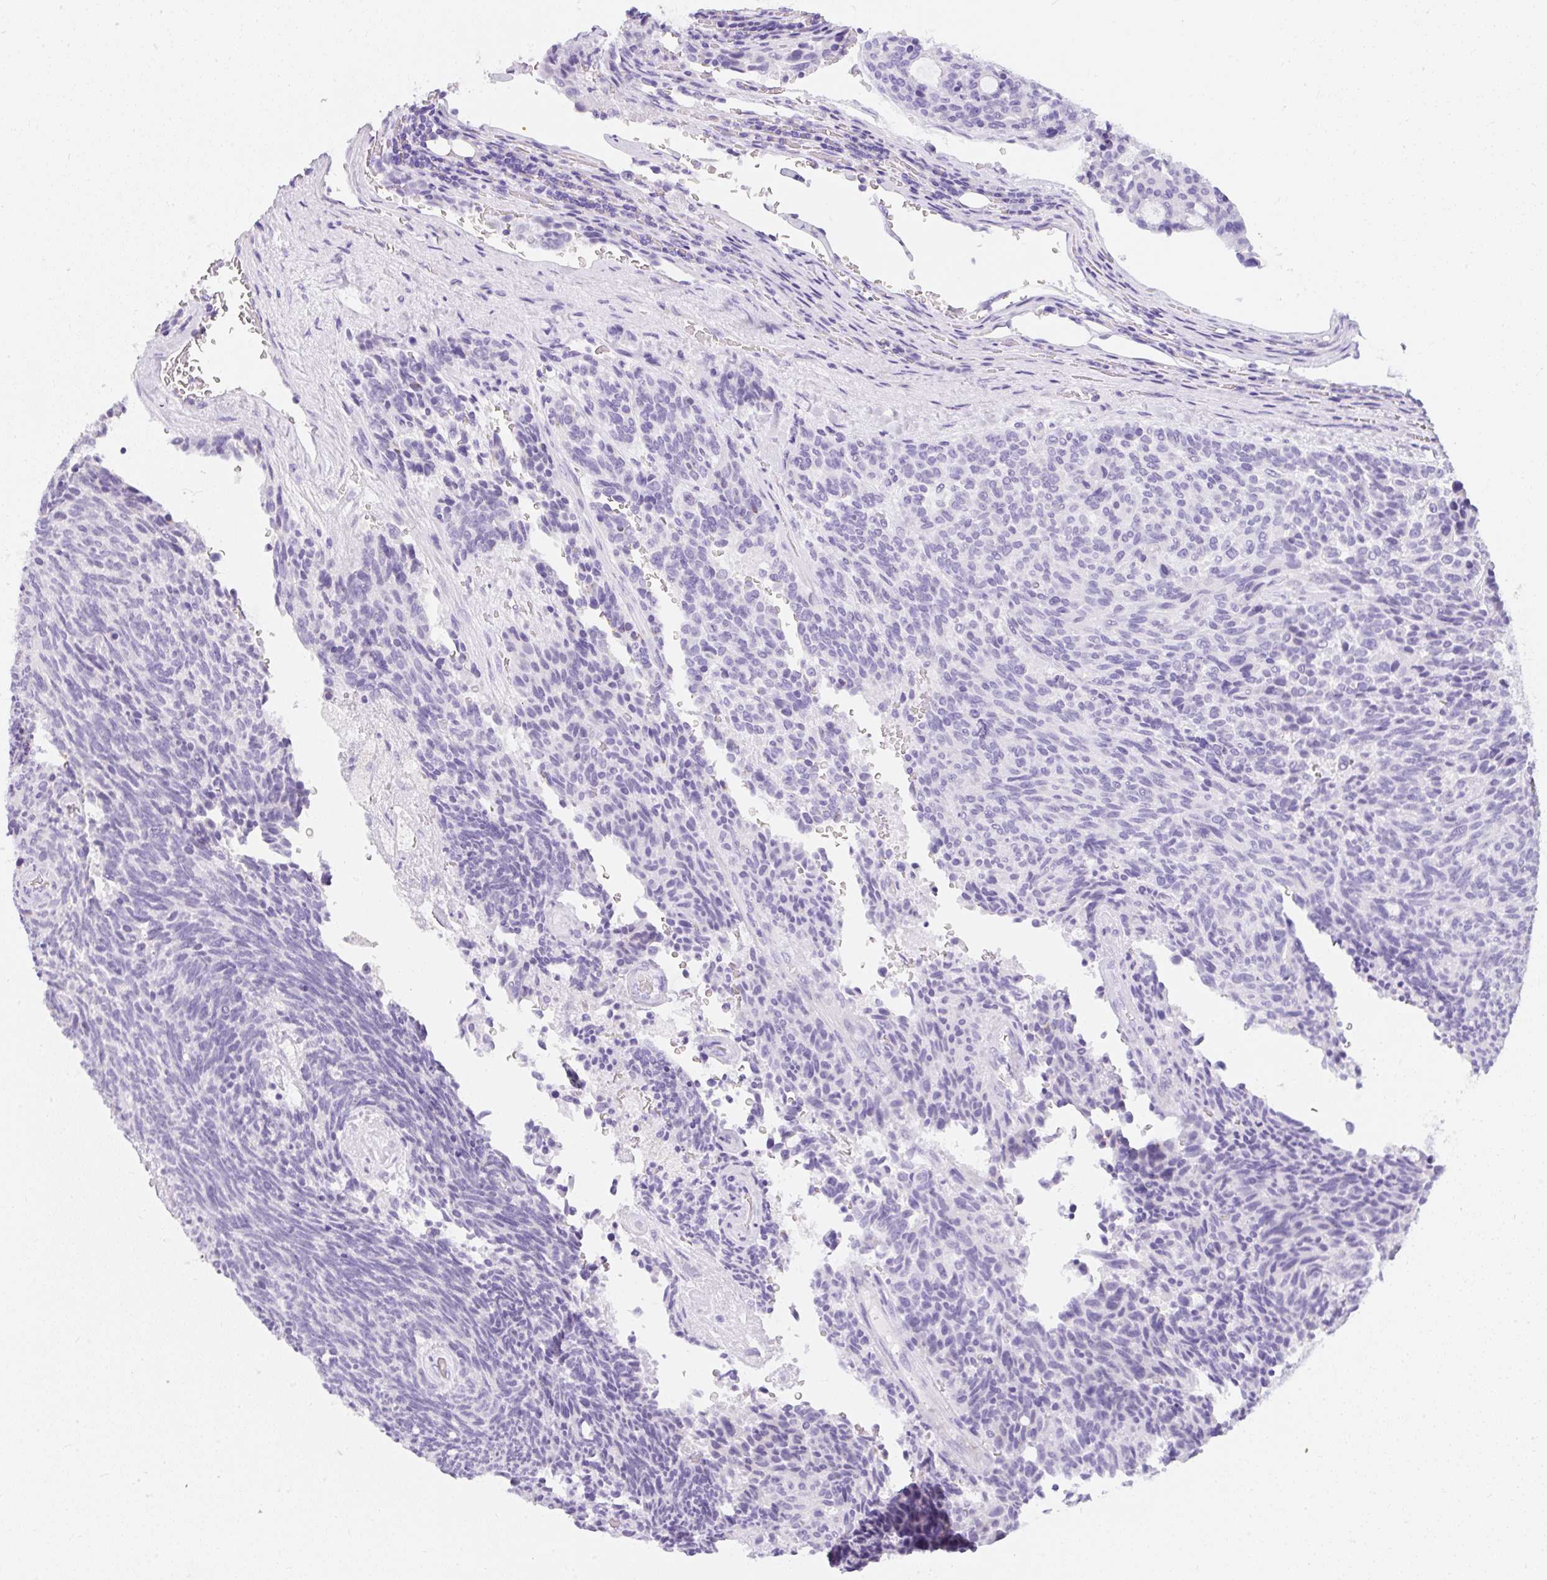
{"staining": {"intensity": "negative", "quantity": "none", "location": "none"}, "tissue": "carcinoid", "cell_type": "Tumor cells", "image_type": "cancer", "snomed": [{"axis": "morphology", "description": "Carcinoid, malignant, NOS"}, {"axis": "topography", "description": "Pancreas"}], "caption": "Immunohistochemical staining of malignant carcinoid reveals no significant positivity in tumor cells.", "gene": "DTX4", "patient": {"sex": "female", "age": 54}}